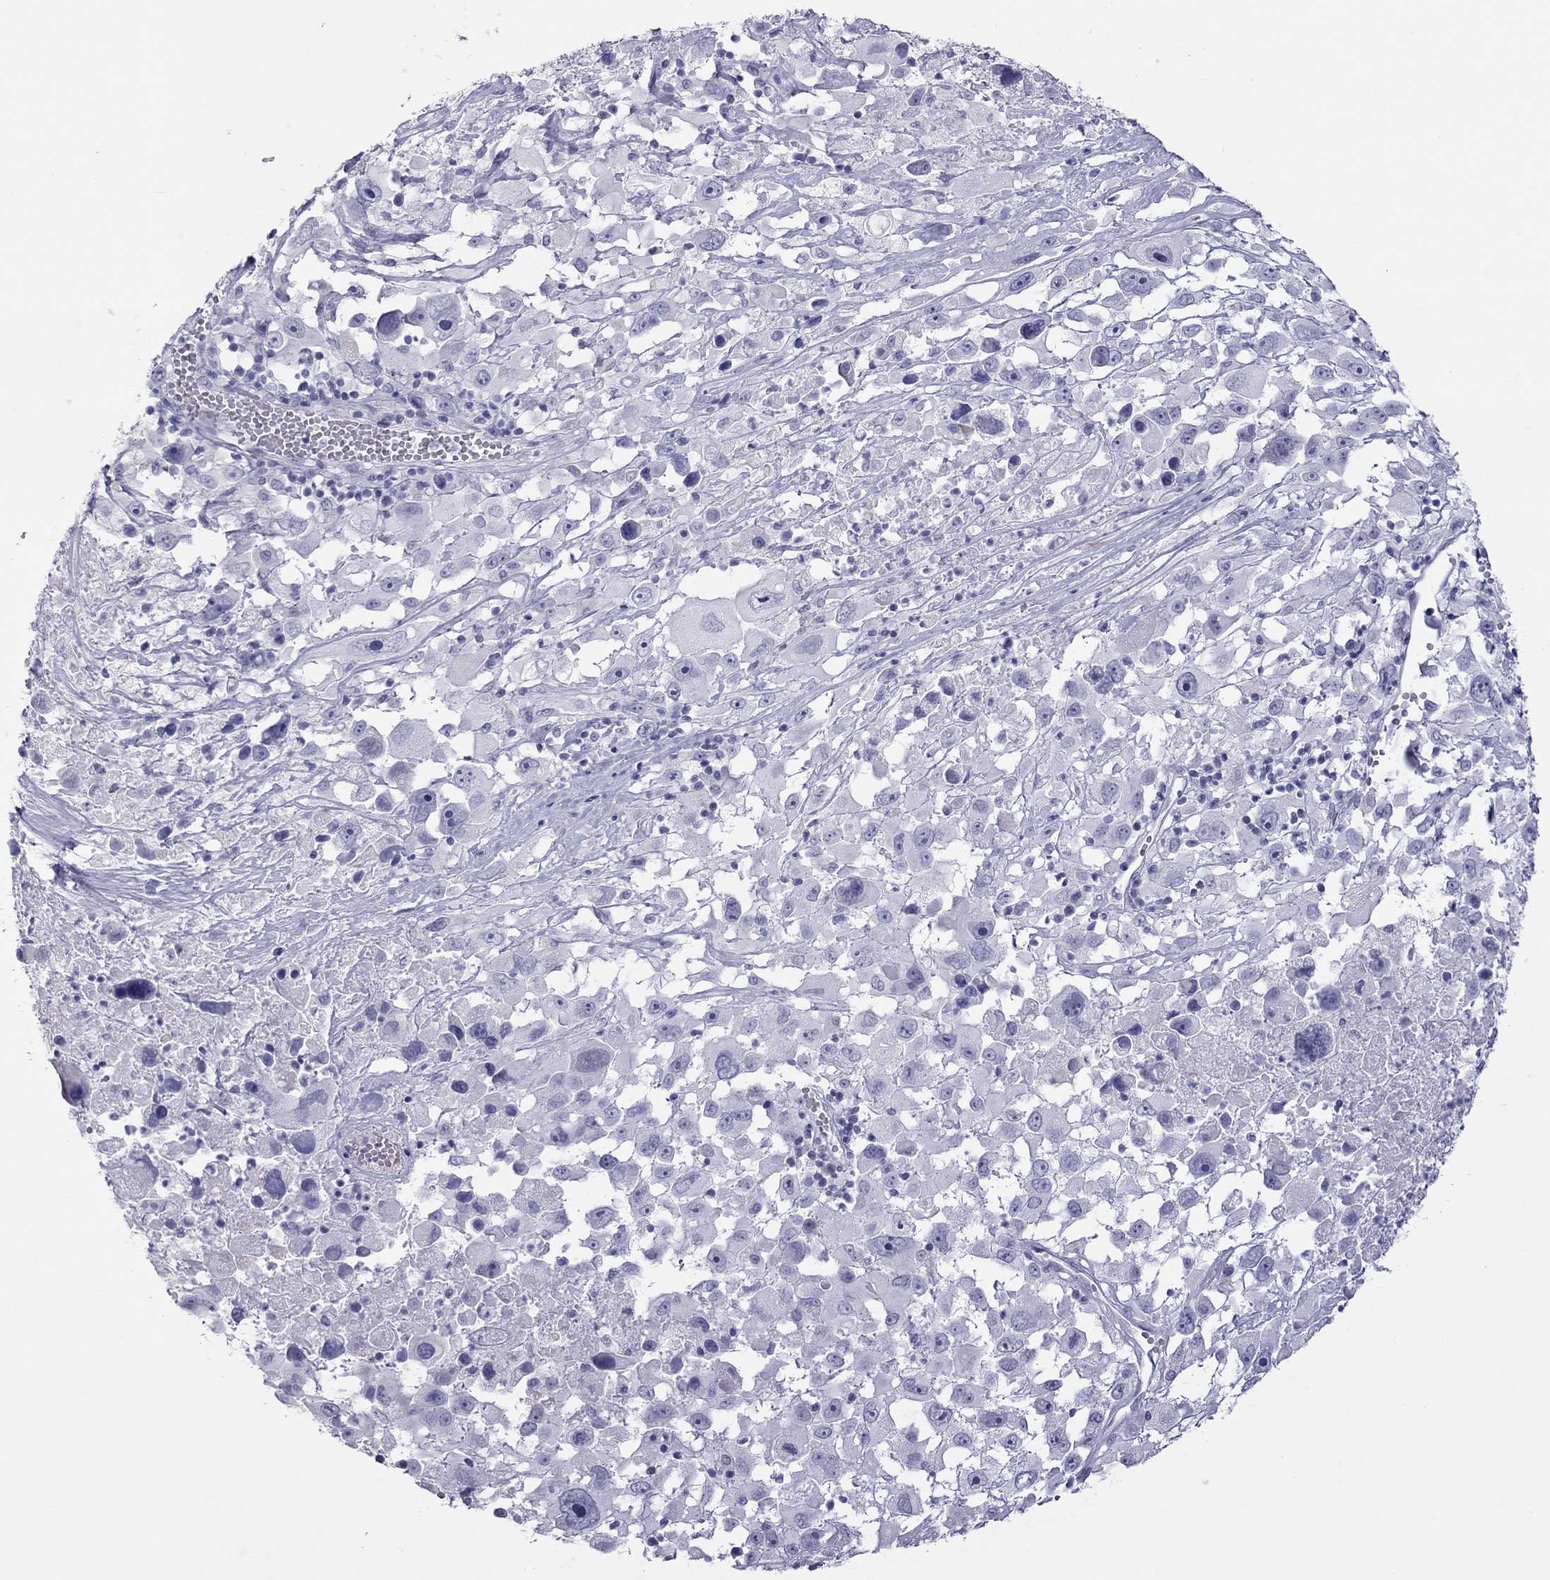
{"staining": {"intensity": "negative", "quantity": "none", "location": "none"}, "tissue": "melanoma", "cell_type": "Tumor cells", "image_type": "cancer", "snomed": [{"axis": "morphology", "description": "Malignant melanoma, Metastatic site"}, {"axis": "topography", "description": "Soft tissue"}], "caption": "The micrograph displays no significant staining in tumor cells of melanoma.", "gene": "TEX14", "patient": {"sex": "male", "age": 50}}